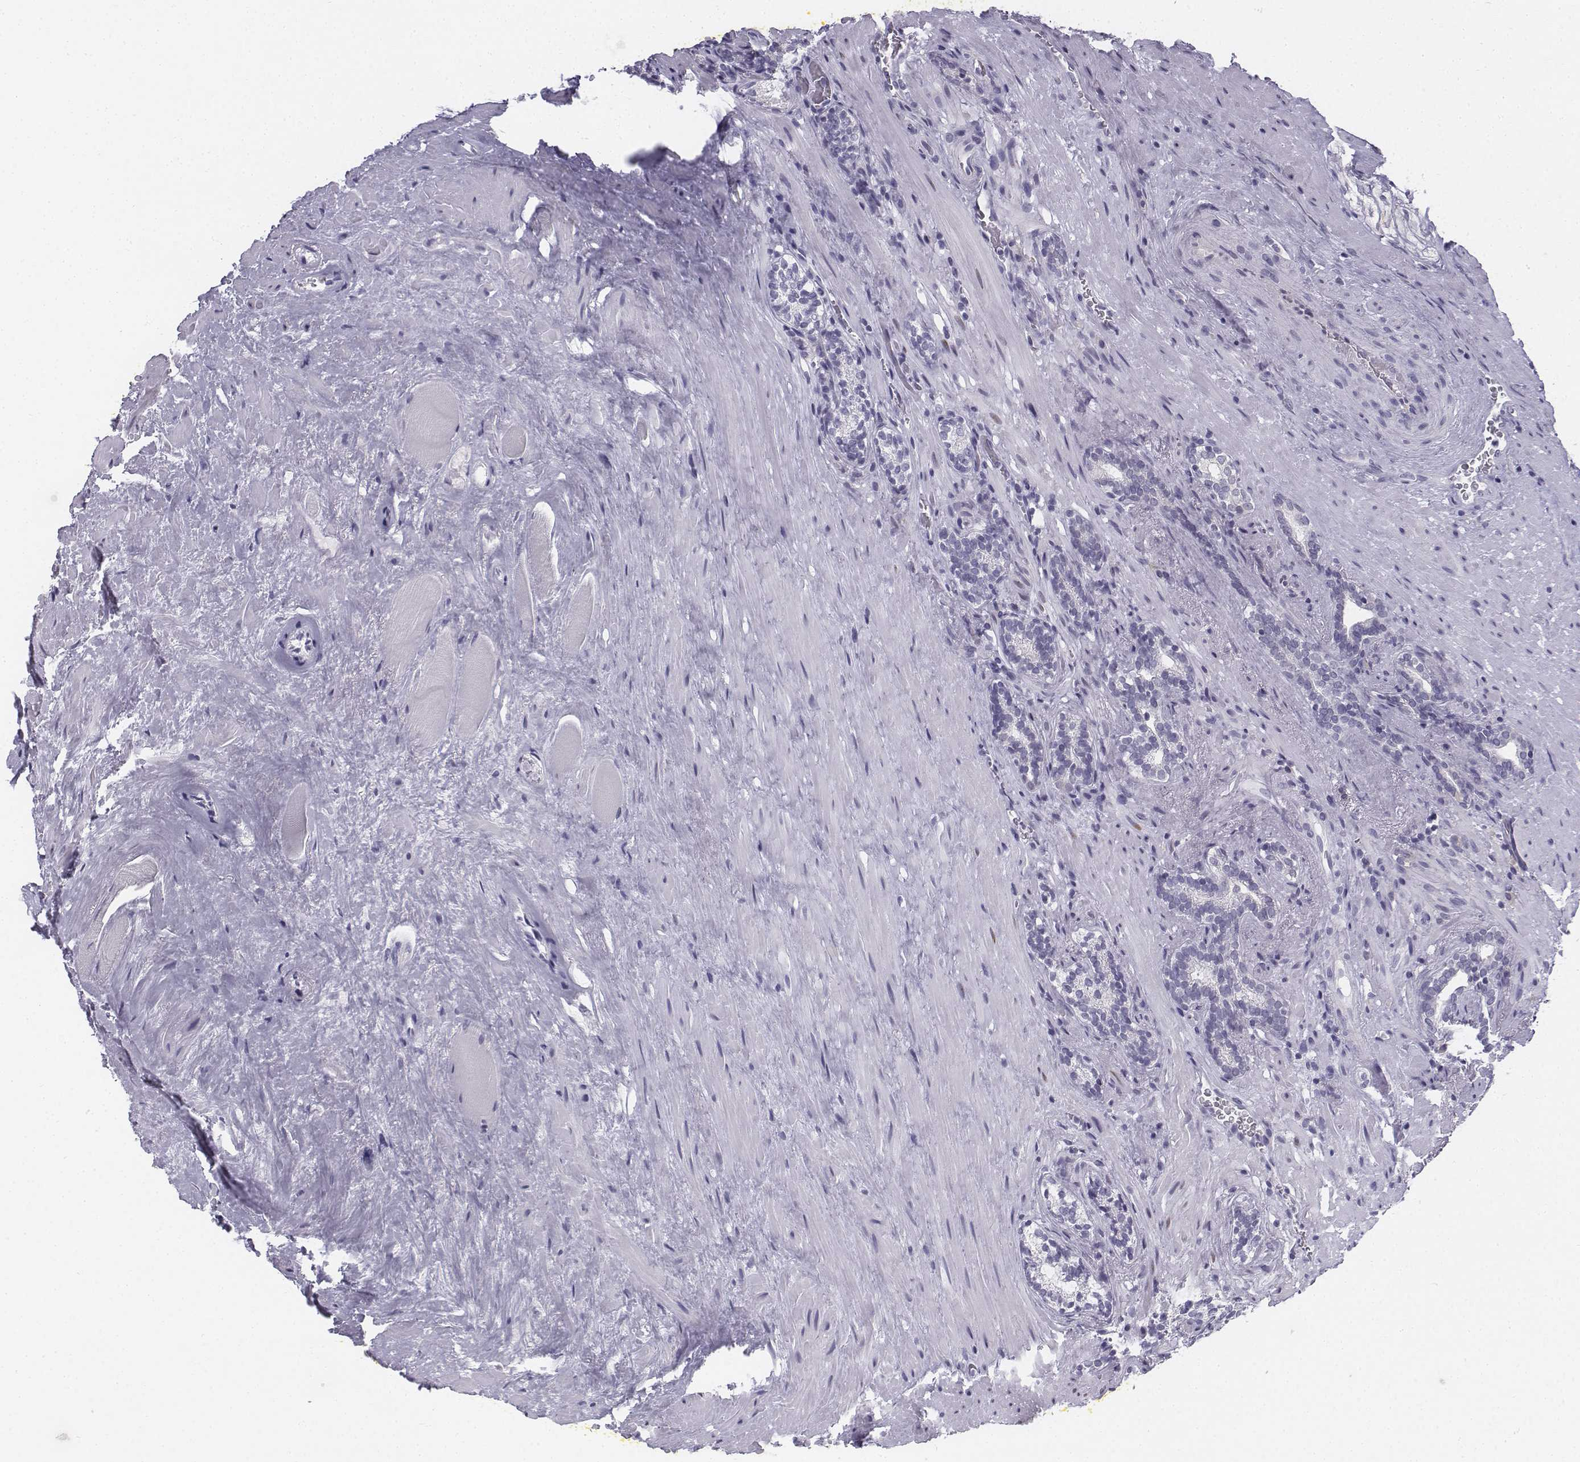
{"staining": {"intensity": "negative", "quantity": "none", "location": "none"}, "tissue": "prostate cancer", "cell_type": "Tumor cells", "image_type": "cancer", "snomed": [{"axis": "morphology", "description": "Adenocarcinoma, NOS"}, {"axis": "topography", "description": "Prostate"}], "caption": "Immunohistochemical staining of human prostate cancer exhibits no significant positivity in tumor cells. Brightfield microscopy of immunohistochemistry (IHC) stained with DAB (3,3'-diaminobenzidine) (brown) and hematoxylin (blue), captured at high magnification.", "gene": "PENK", "patient": {"sex": "male", "age": 66}}